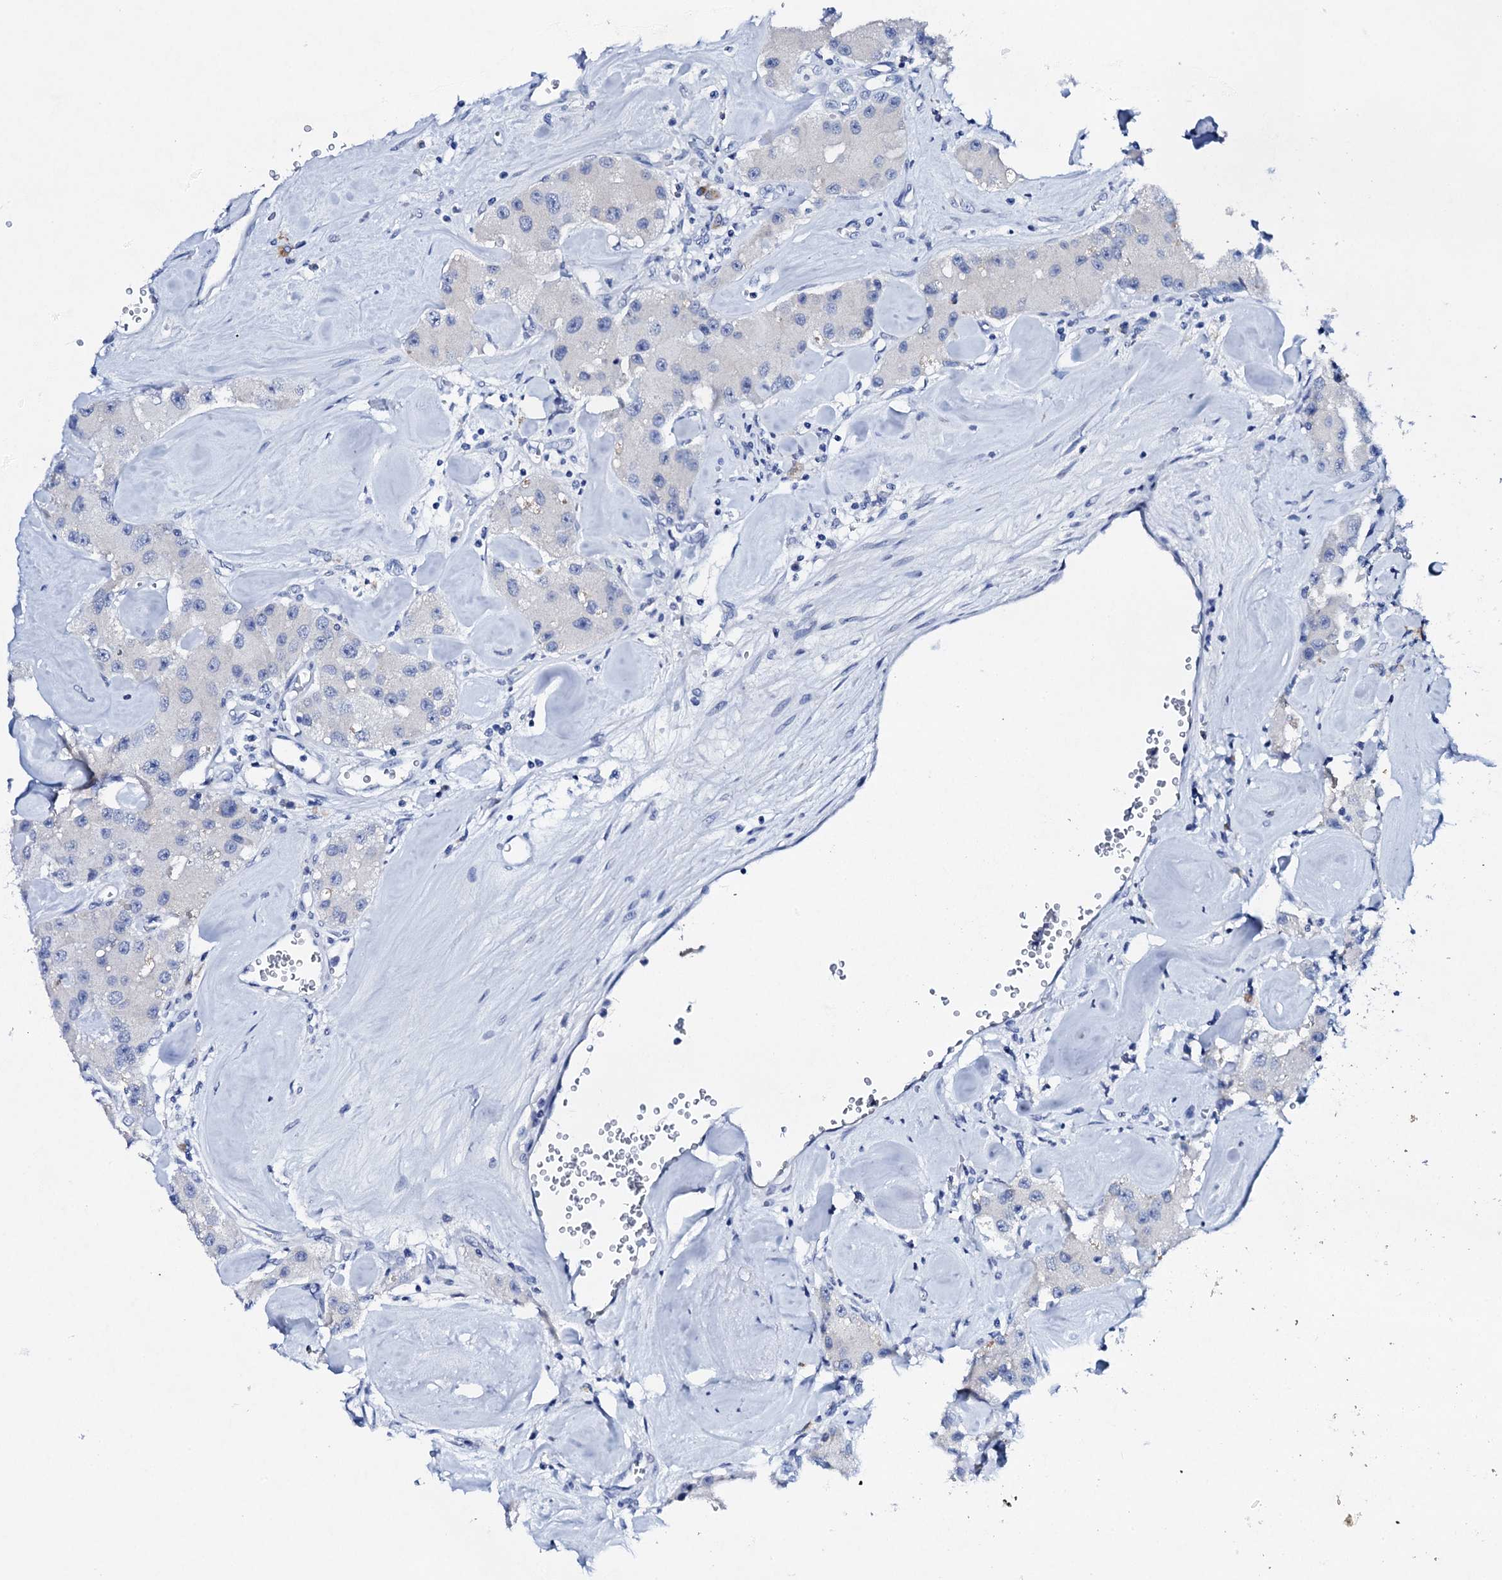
{"staining": {"intensity": "negative", "quantity": "none", "location": "none"}, "tissue": "carcinoid", "cell_type": "Tumor cells", "image_type": "cancer", "snomed": [{"axis": "morphology", "description": "Carcinoid, malignant, NOS"}, {"axis": "topography", "description": "Pancreas"}], "caption": "DAB (3,3'-diaminobenzidine) immunohistochemical staining of human carcinoid (malignant) exhibits no significant positivity in tumor cells.", "gene": "FBXL16", "patient": {"sex": "male", "age": 41}}